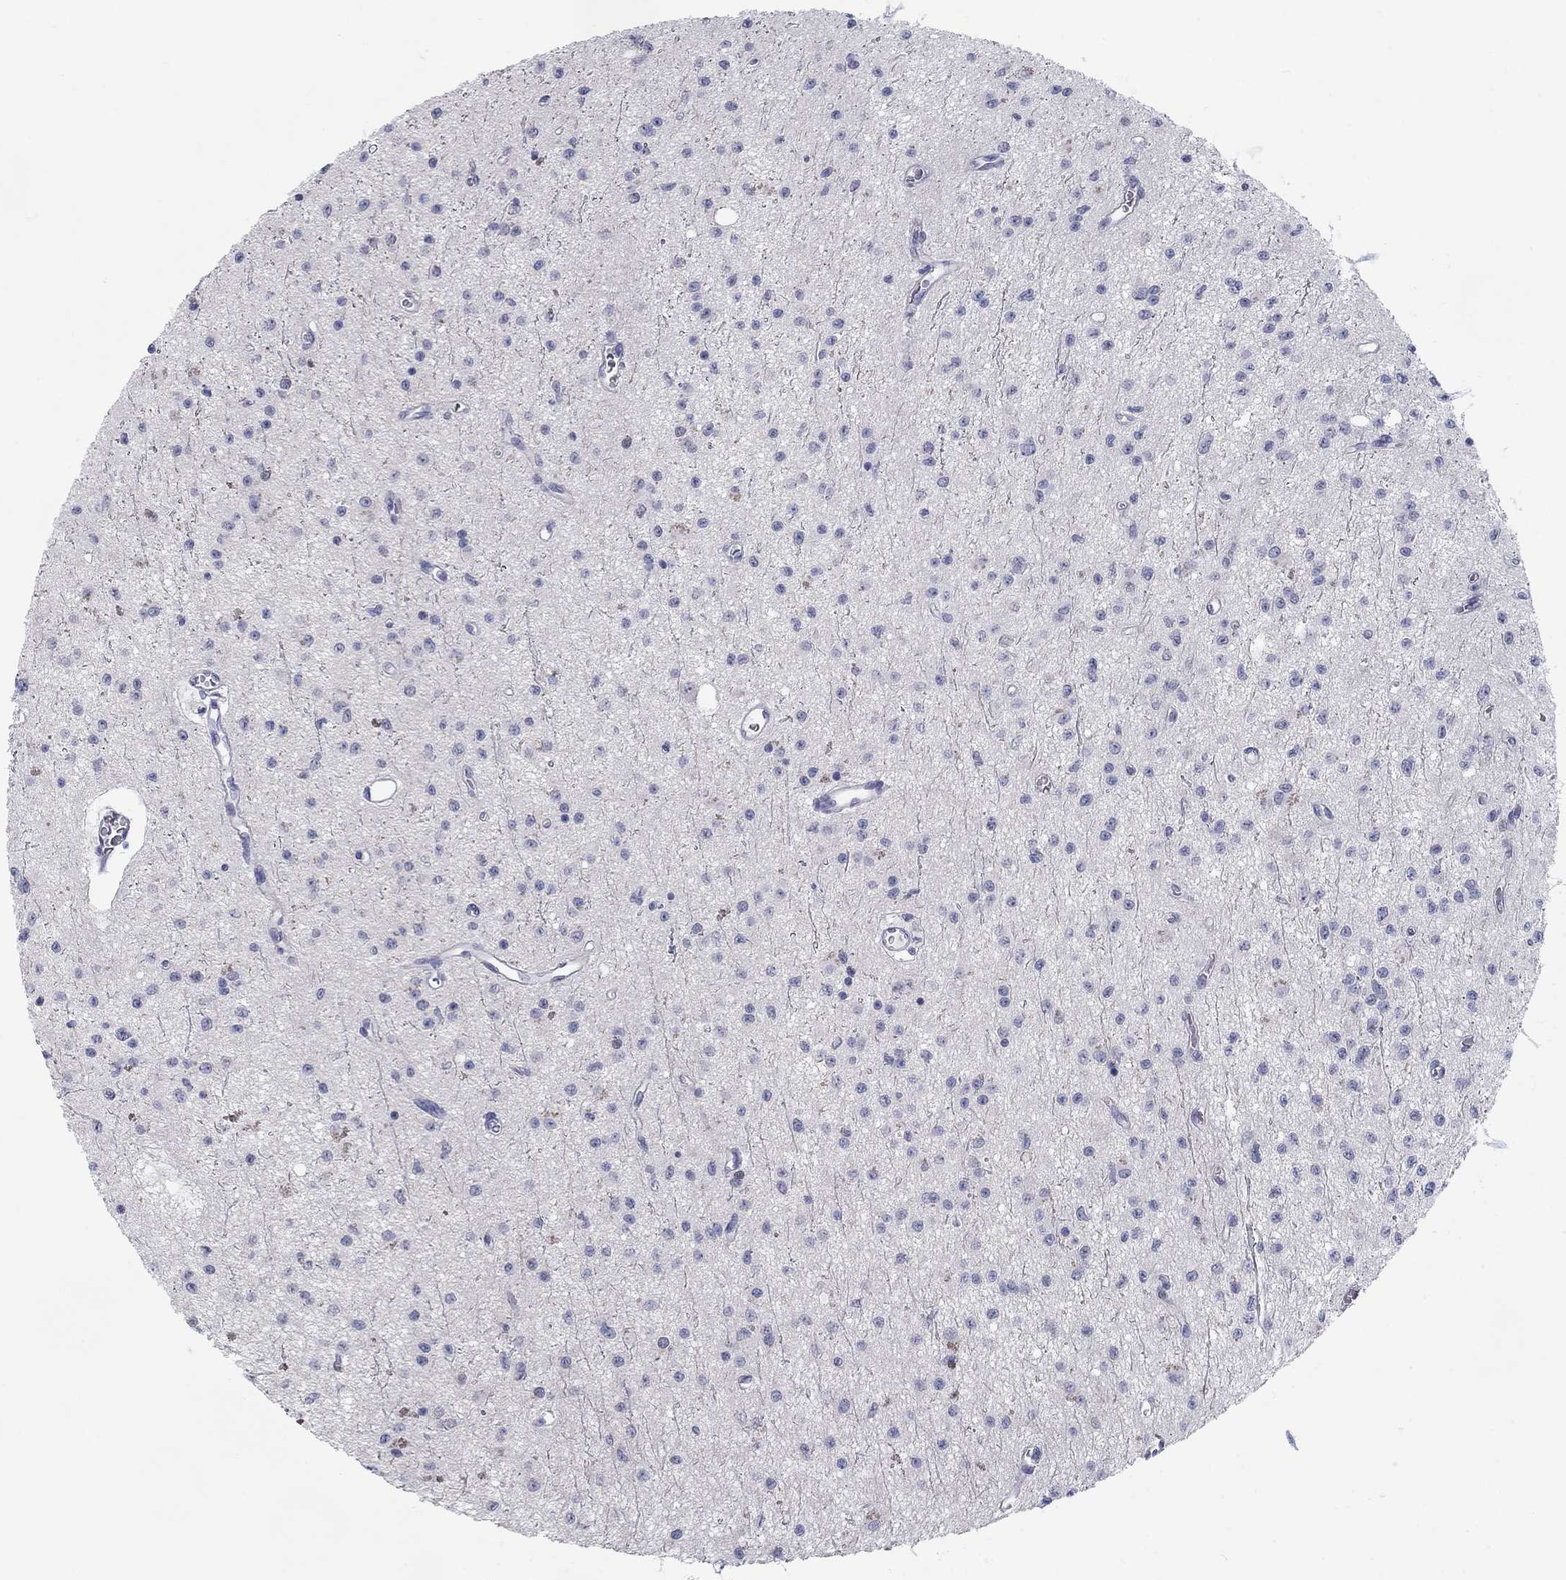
{"staining": {"intensity": "negative", "quantity": "none", "location": "none"}, "tissue": "glioma", "cell_type": "Tumor cells", "image_type": "cancer", "snomed": [{"axis": "morphology", "description": "Glioma, malignant, Low grade"}, {"axis": "topography", "description": "Brain"}], "caption": "Tumor cells show no significant positivity in malignant glioma (low-grade).", "gene": "CALB1", "patient": {"sex": "female", "age": 45}}